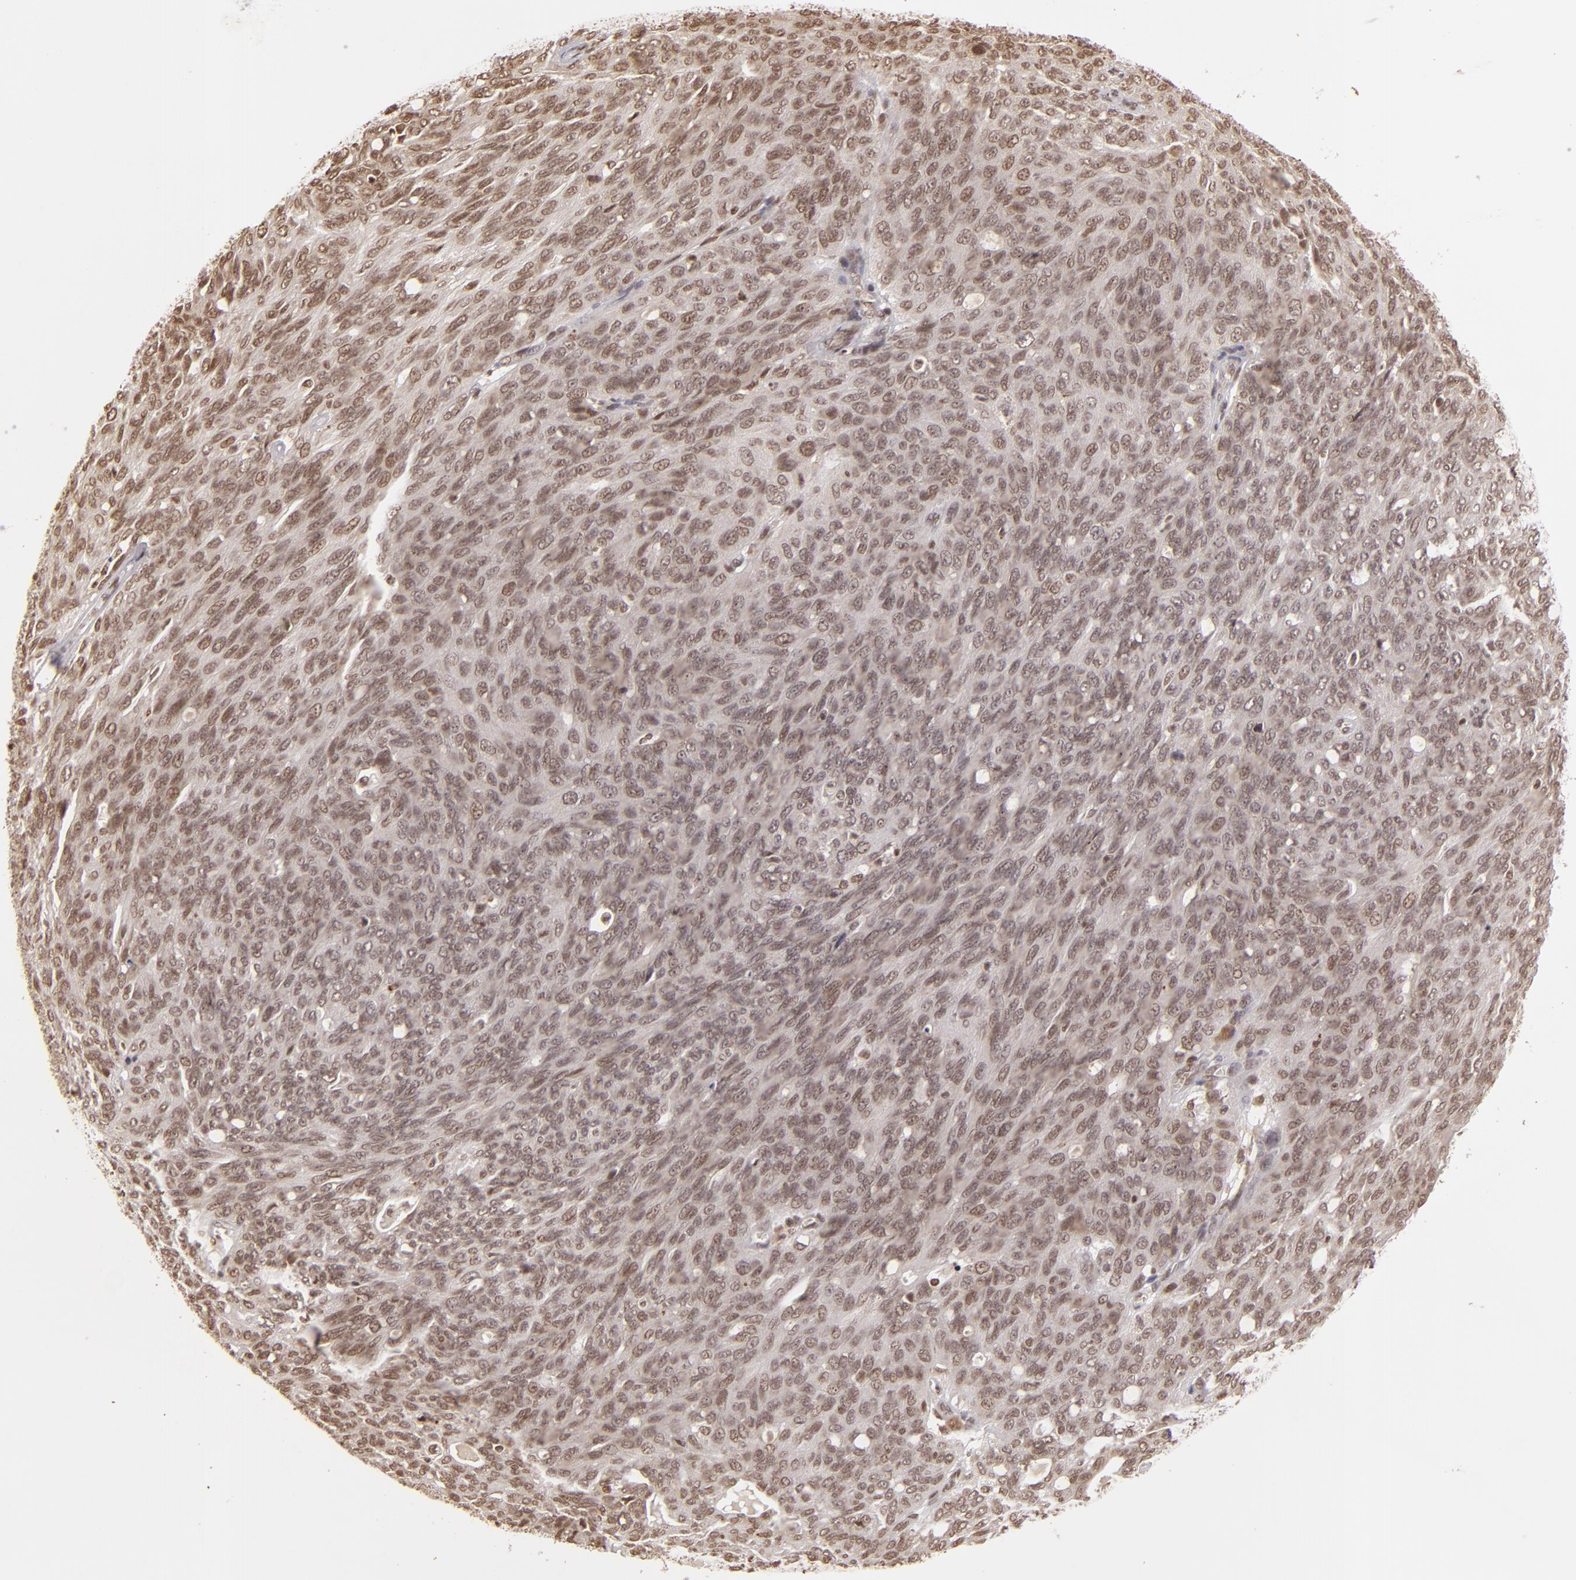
{"staining": {"intensity": "weak", "quantity": "25%-75%", "location": "nuclear"}, "tissue": "ovarian cancer", "cell_type": "Tumor cells", "image_type": "cancer", "snomed": [{"axis": "morphology", "description": "Carcinoma, endometroid"}, {"axis": "topography", "description": "Ovary"}], "caption": "This photomicrograph reveals ovarian cancer stained with IHC to label a protein in brown. The nuclear of tumor cells show weak positivity for the protein. Nuclei are counter-stained blue.", "gene": "CUL3", "patient": {"sex": "female", "age": 60}}